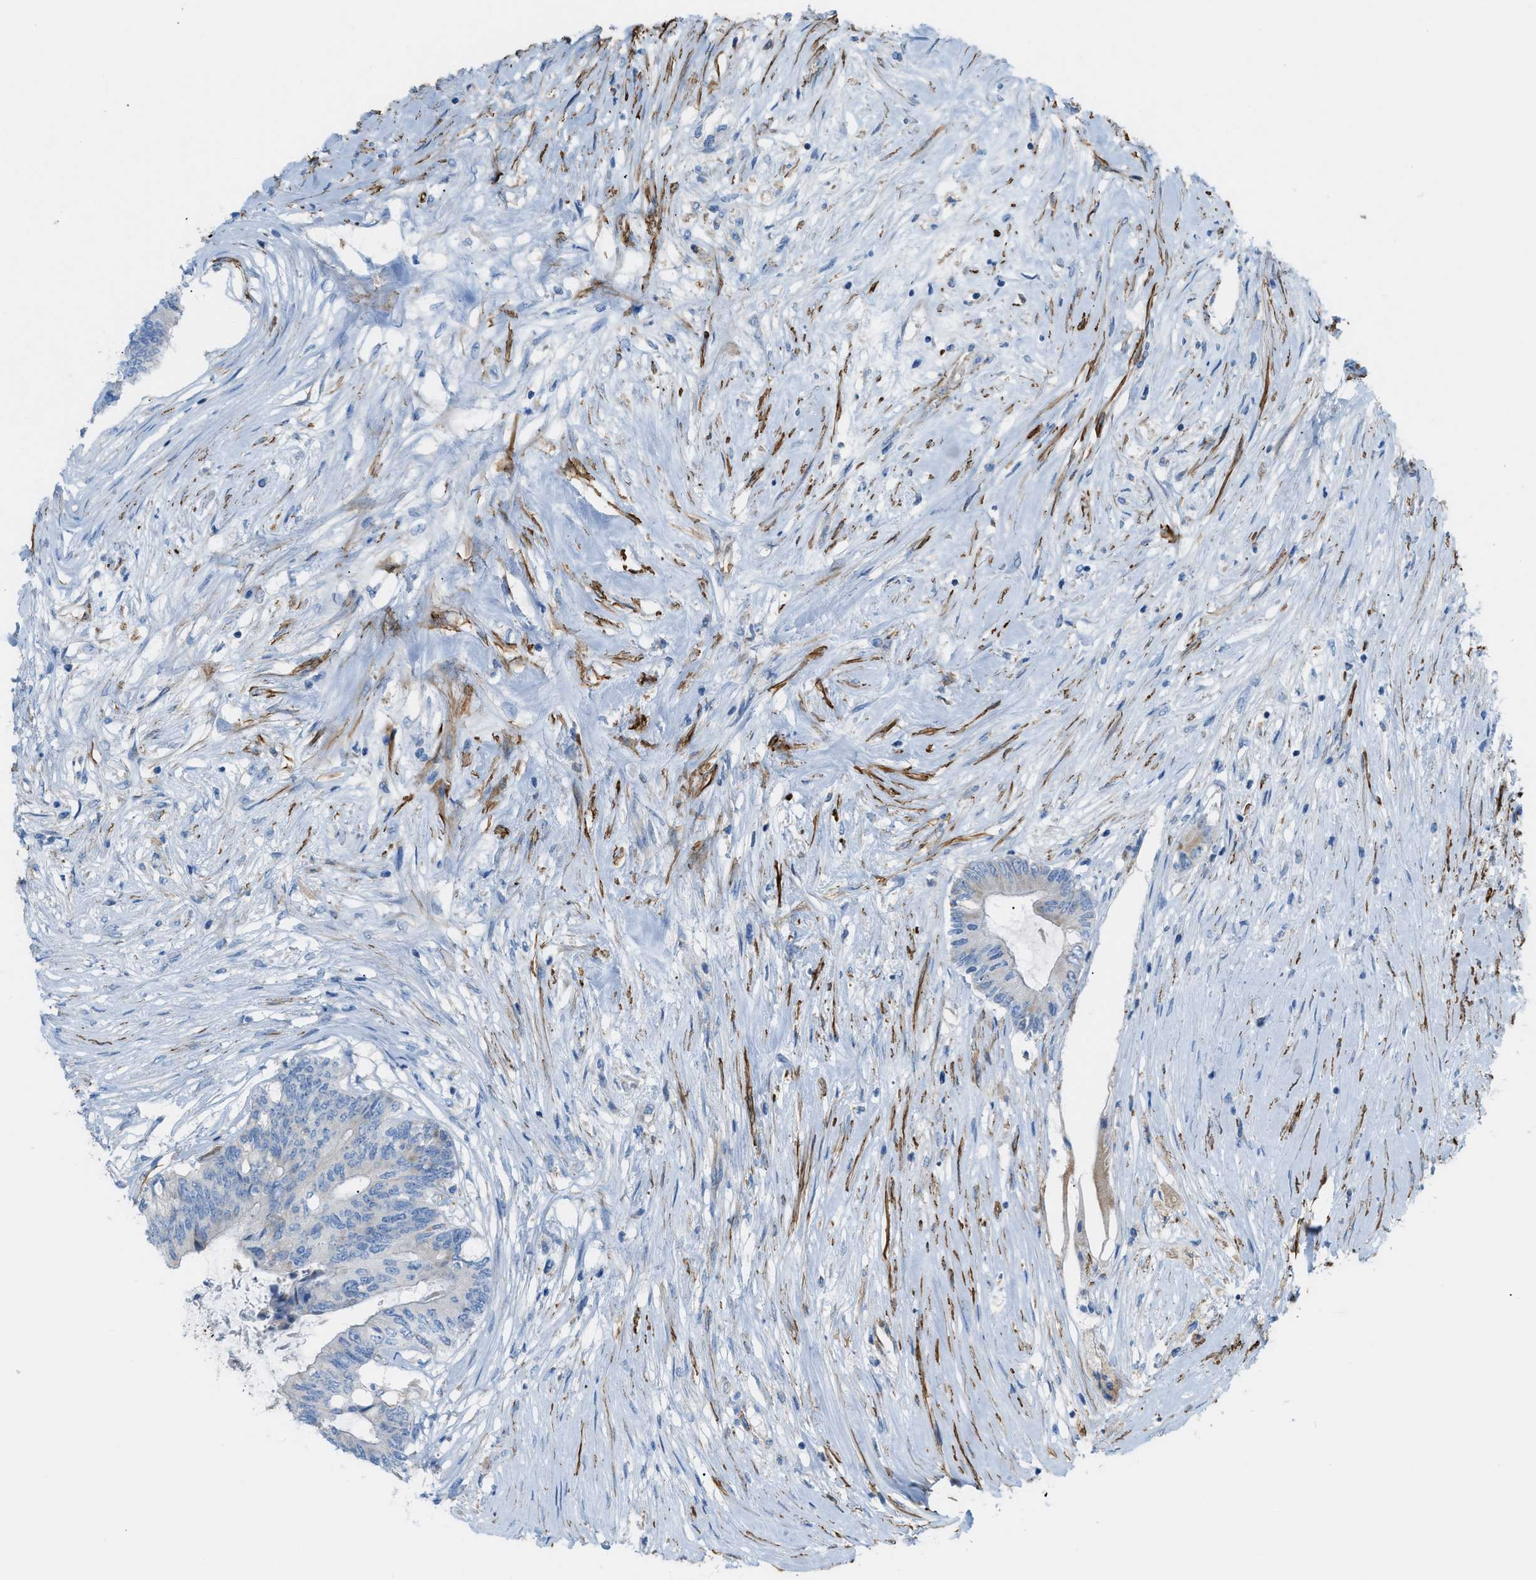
{"staining": {"intensity": "negative", "quantity": "none", "location": "none"}, "tissue": "colorectal cancer", "cell_type": "Tumor cells", "image_type": "cancer", "snomed": [{"axis": "morphology", "description": "Adenocarcinoma, NOS"}, {"axis": "topography", "description": "Rectum"}], "caption": "High power microscopy histopathology image of an immunohistochemistry (IHC) image of adenocarcinoma (colorectal), revealing no significant staining in tumor cells.", "gene": "MYH11", "patient": {"sex": "male", "age": 63}}